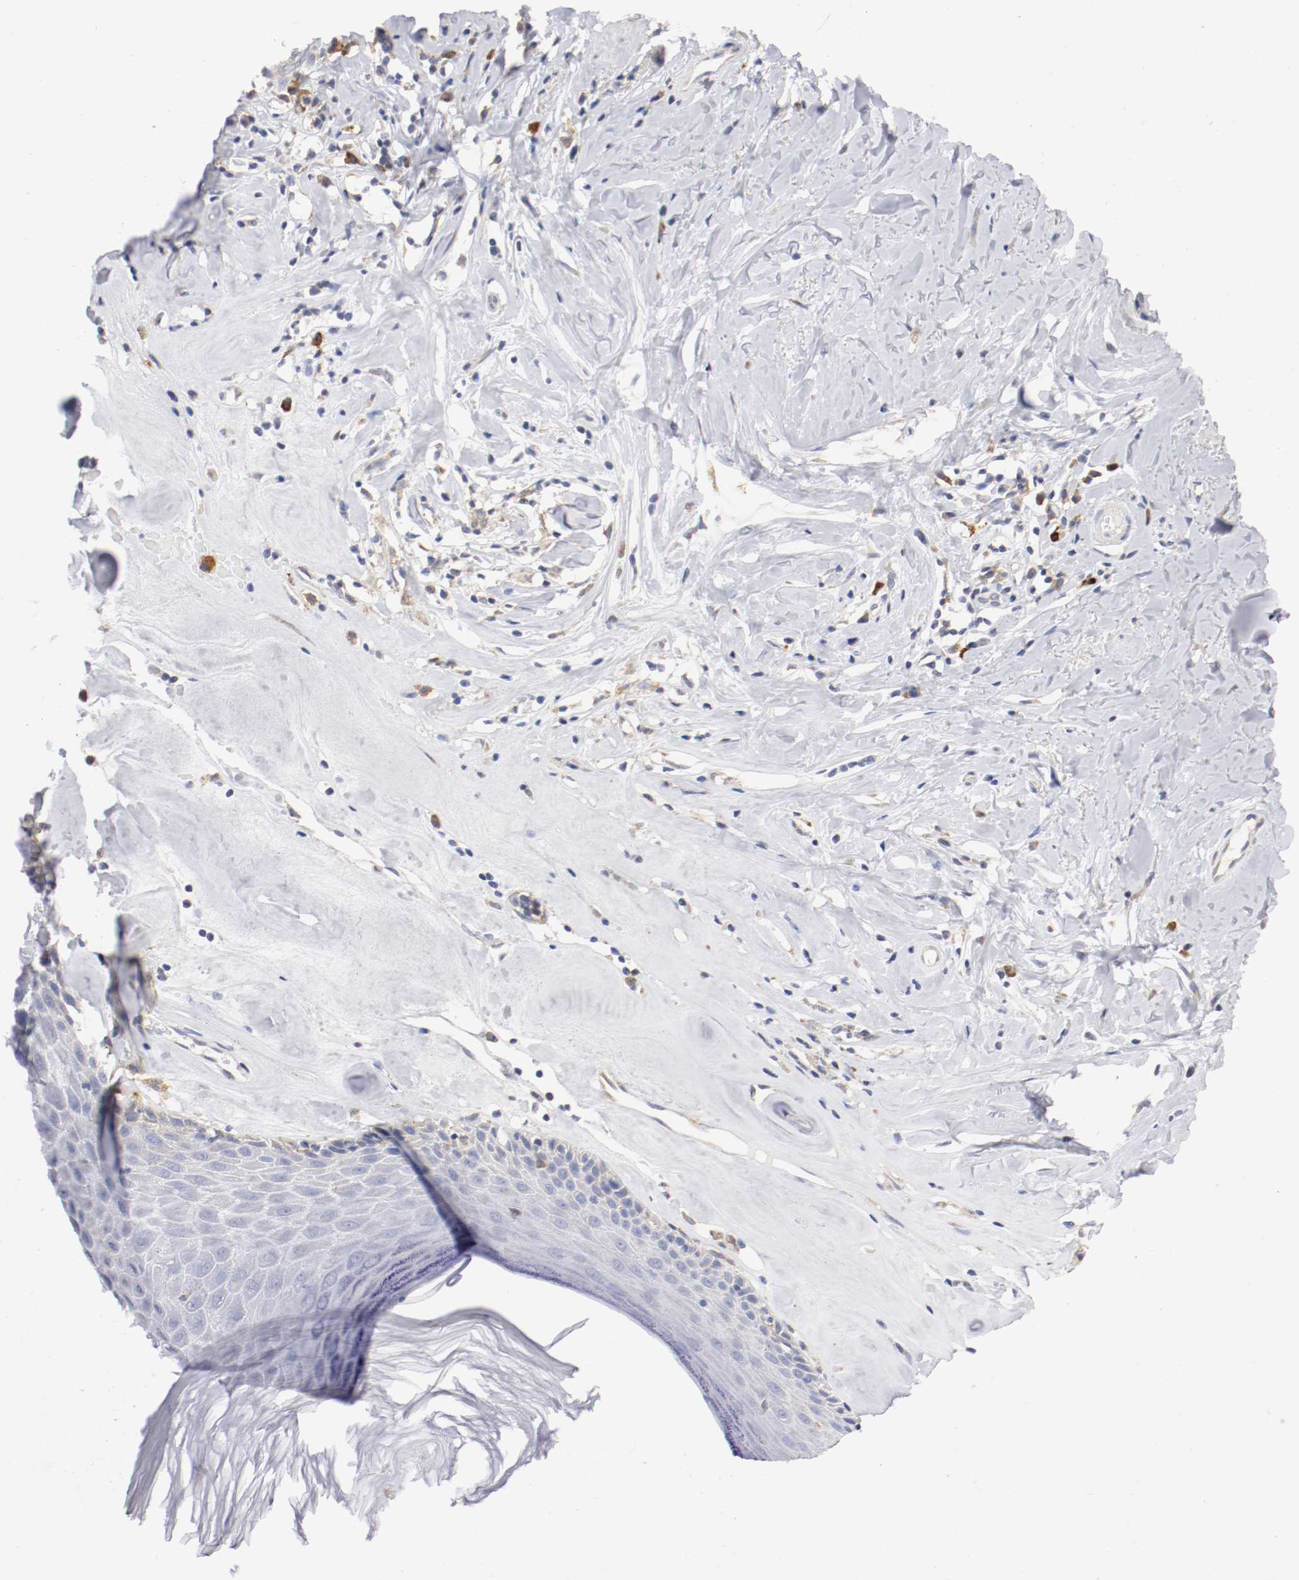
{"staining": {"intensity": "moderate", "quantity": "25%-75%", "location": "cytoplasmic/membranous"}, "tissue": "skin", "cell_type": "Epidermal cells", "image_type": "normal", "snomed": [{"axis": "morphology", "description": "Normal tissue, NOS"}, {"axis": "morphology", "description": "Inflammation, NOS"}, {"axis": "topography", "description": "Vulva"}], "caption": "Immunohistochemistry (IHC) histopathology image of benign skin: skin stained using immunohistochemistry shows medium levels of moderate protein expression localized specifically in the cytoplasmic/membranous of epidermal cells, appearing as a cytoplasmic/membranous brown color.", "gene": "TRAF2", "patient": {"sex": "female", "age": 84}}